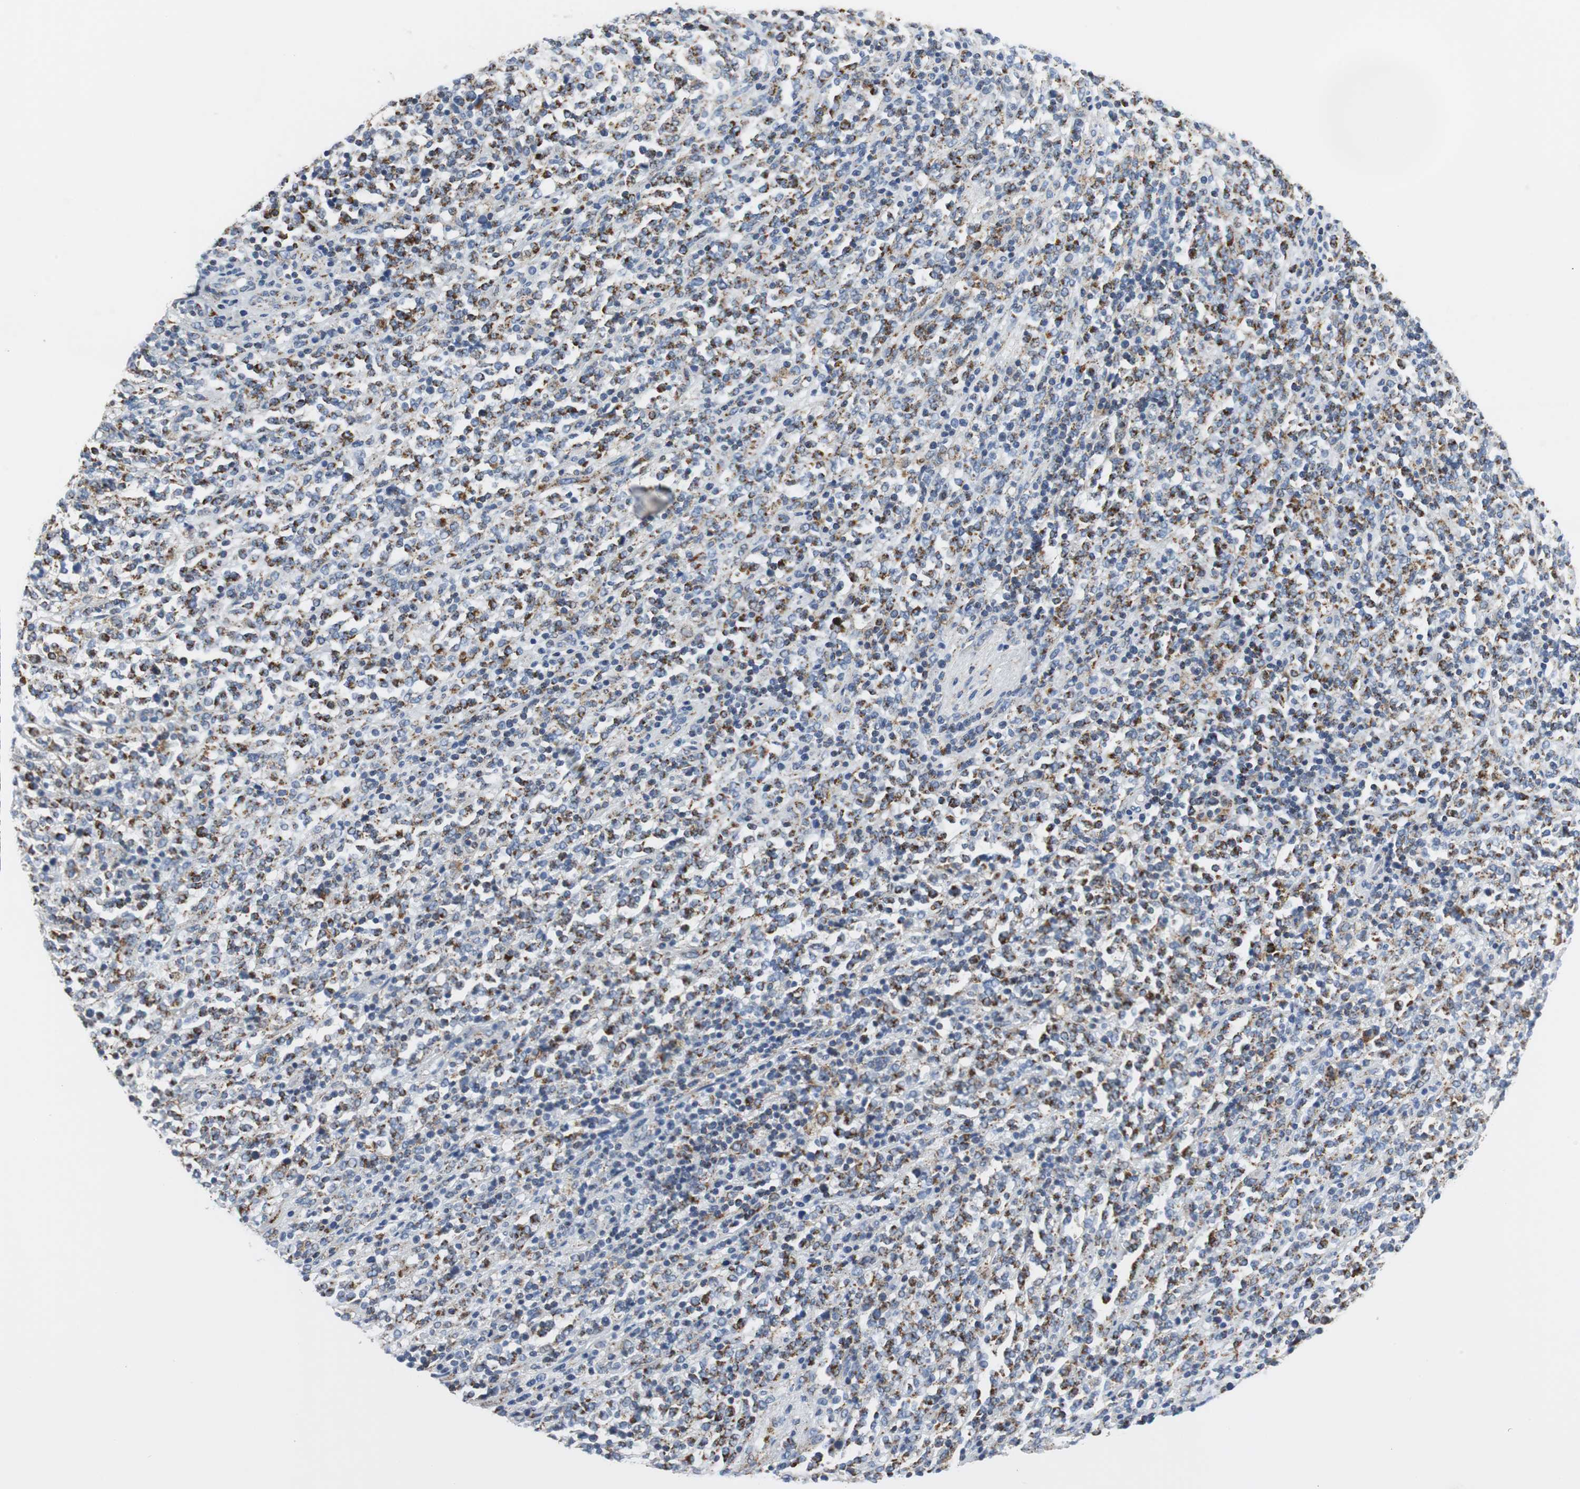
{"staining": {"intensity": "strong", "quantity": "25%-75%", "location": "cytoplasmic/membranous"}, "tissue": "lymphoma", "cell_type": "Tumor cells", "image_type": "cancer", "snomed": [{"axis": "morphology", "description": "Malignant lymphoma, non-Hodgkin's type, High grade"}, {"axis": "topography", "description": "Soft tissue"}], "caption": "A high amount of strong cytoplasmic/membranous expression is appreciated in about 25%-75% of tumor cells in high-grade malignant lymphoma, non-Hodgkin's type tissue.", "gene": "C1QTNF7", "patient": {"sex": "male", "age": 18}}